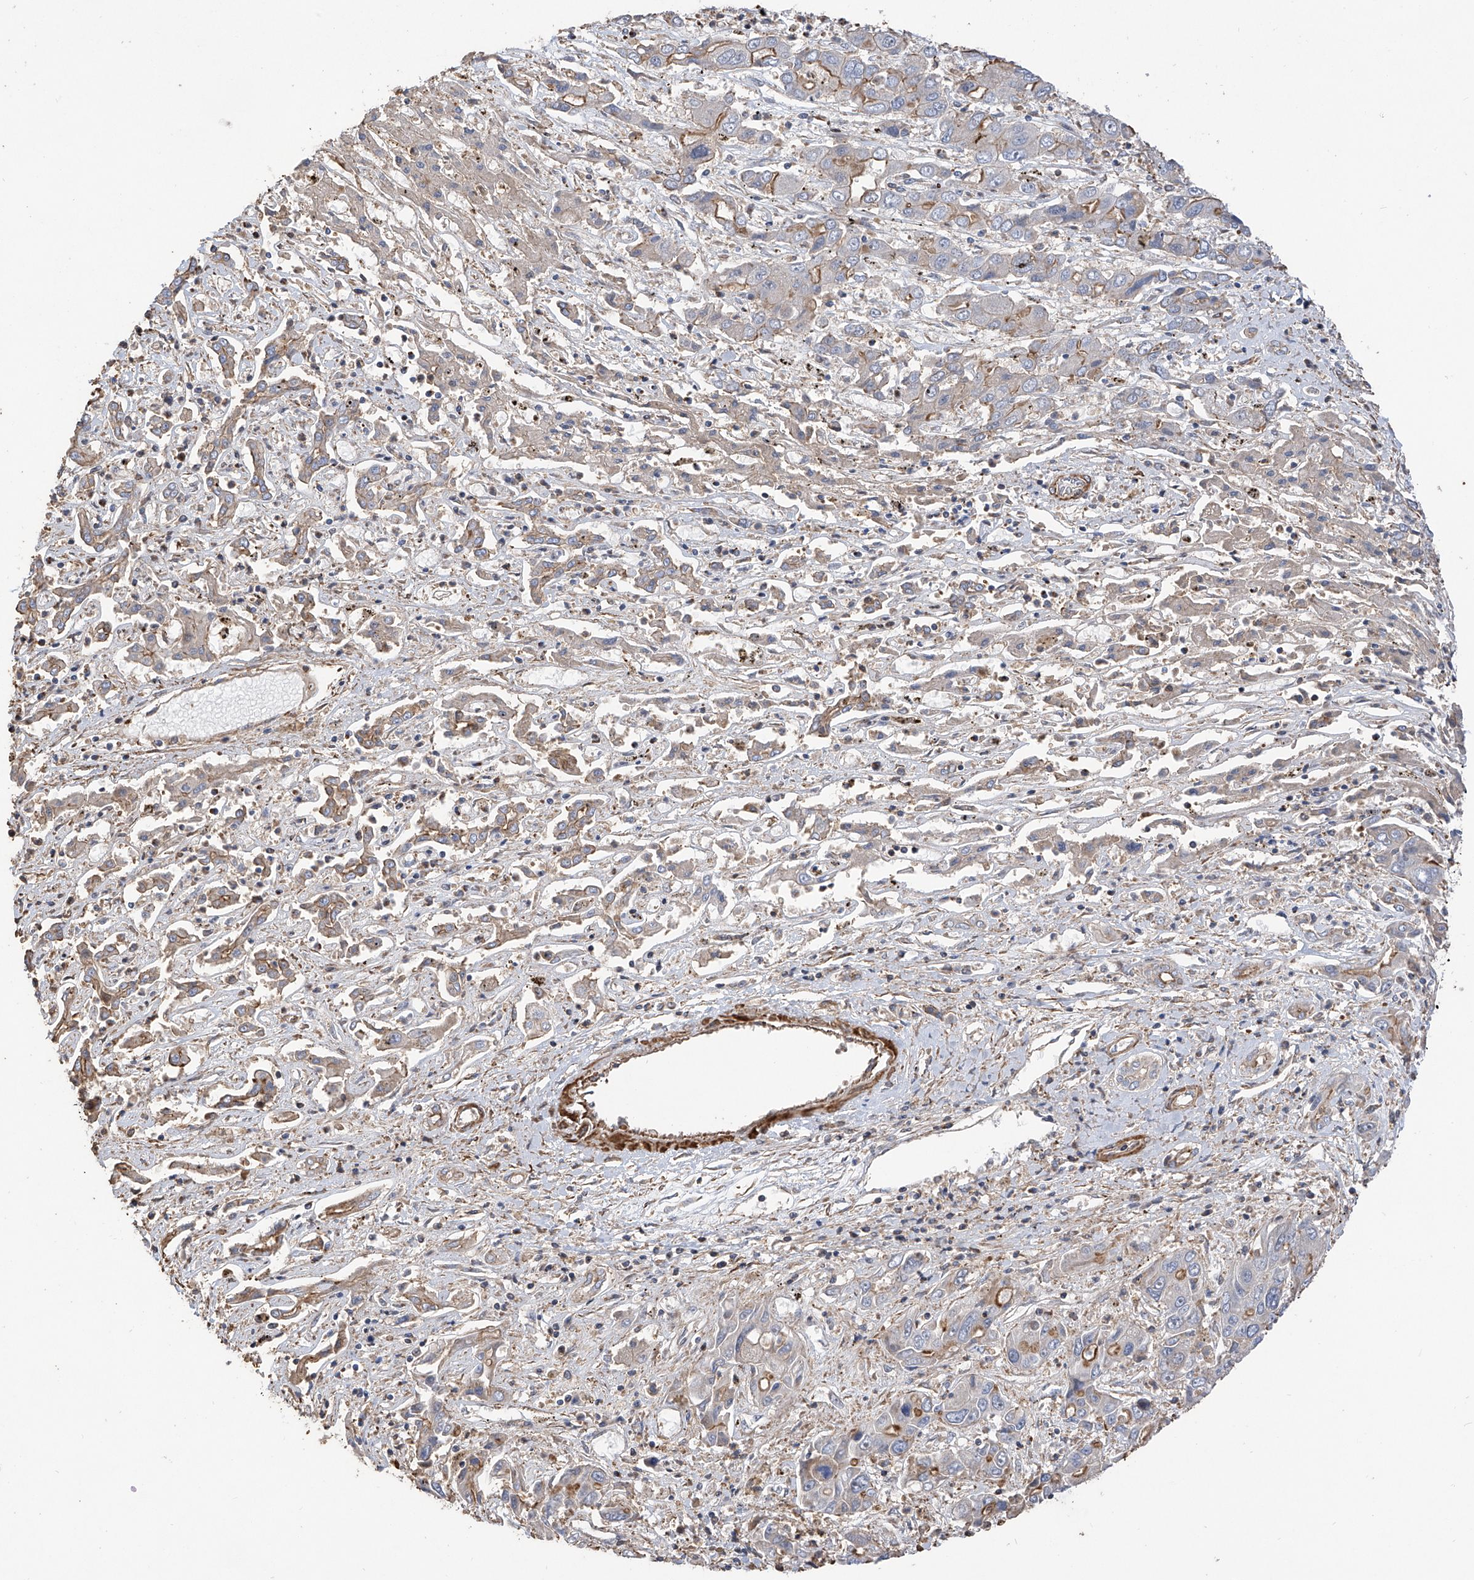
{"staining": {"intensity": "moderate", "quantity": "25%-75%", "location": "cytoplasmic/membranous"}, "tissue": "liver cancer", "cell_type": "Tumor cells", "image_type": "cancer", "snomed": [{"axis": "morphology", "description": "Cholangiocarcinoma"}, {"axis": "topography", "description": "Liver"}], "caption": "Protein expression by immunohistochemistry displays moderate cytoplasmic/membranous positivity in about 25%-75% of tumor cells in cholangiocarcinoma (liver).", "gene": "SLC43A3", "patient": {"sex": "male", "age": 67}}